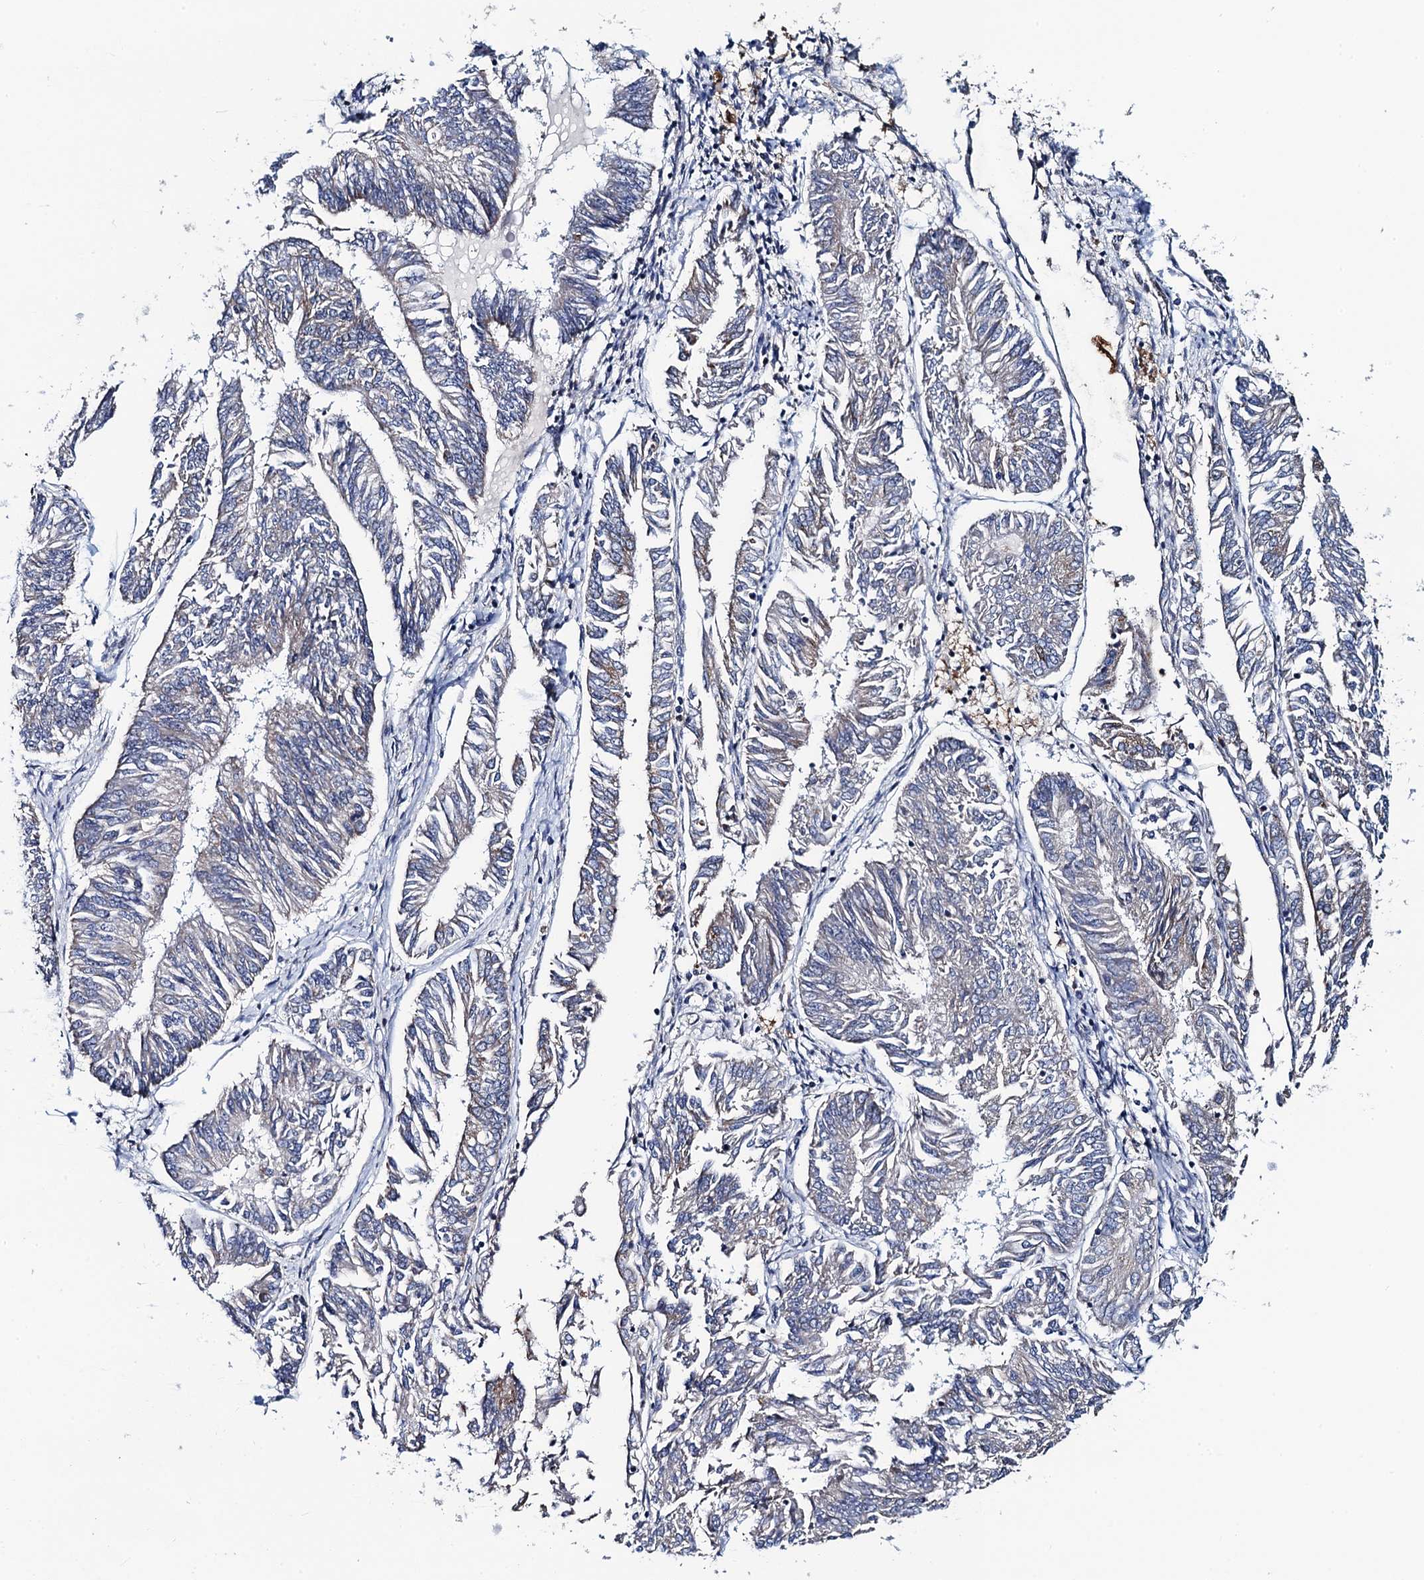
{"staining": {"intensity": "negative", "quantity": "none", "location": "none"}, "tissue": "endometrial cancer", "cell_type": "Tumor cells", "image_type": "cancer", "snomed": [{"axis": "morphology", "description": "Adenocarcinoma, NOS"}, {"axis": "topography", "description": "Endometrium"}], "caption": "DAB (3,3'-diaminobenzidine) immunohistochemical staining of endometrial cancer exhibits no significant staining in tumor cells. (DAB (3,3'-diaminobenzidine) immunohistochemistry visualized using brightfield microscopy, high magnification).", "gene": "FAM222A", "patient": {"sex": "female", "age": 58}}